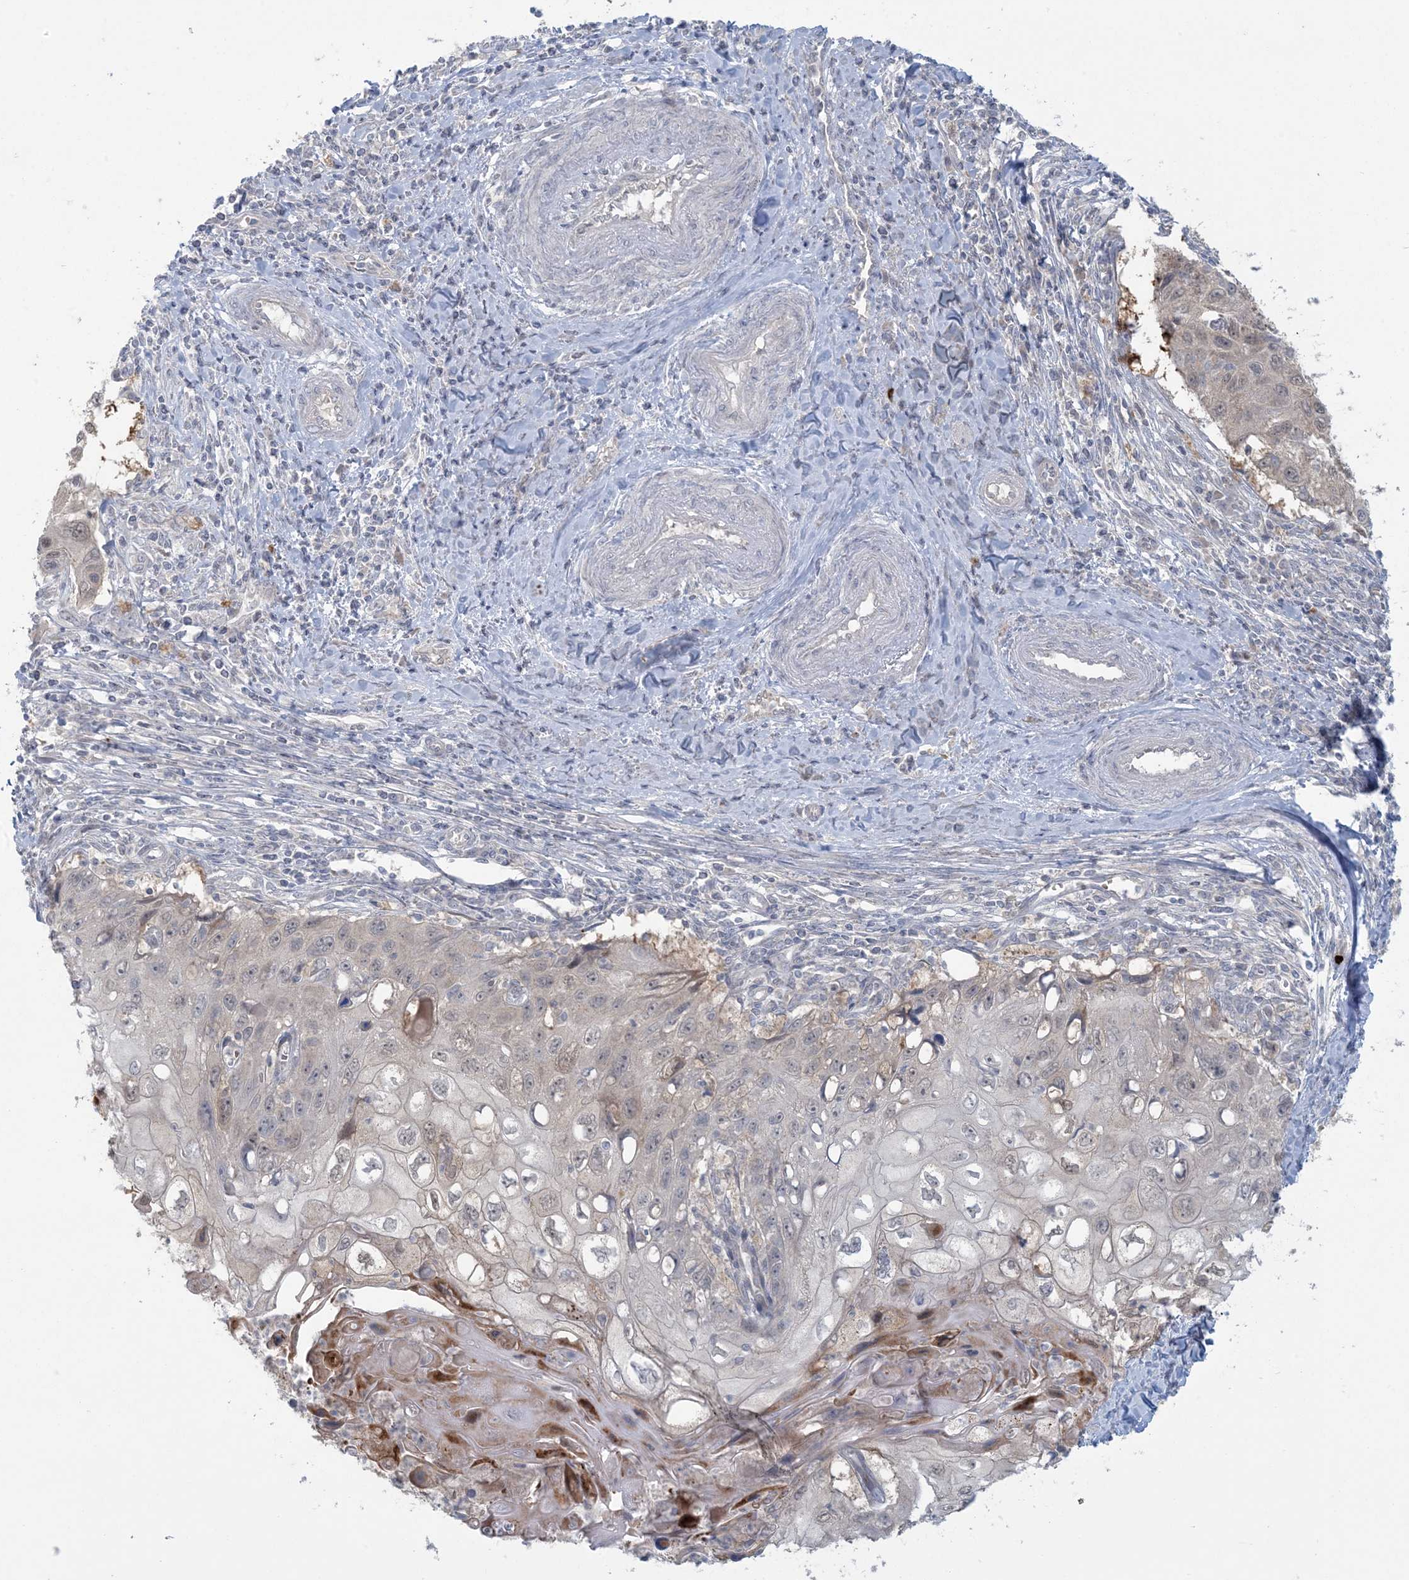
{"staining": {"intensity": "weak", "quantity": "25%-75%", "location": "cytoplasmic/membranous,nuclear"}, "tissue": "cervical cancer", "cell_type": "Tumor cells", "image_type": "cancer", "snomed": [{"axis": "morphology", "description": "Squamous cell carcinoma, NOS"}, {"axis": "topography", "description": "Cervix"}], "caption": "A micrograph of human cervical cancer (squamous cell carcinoma) stained for a protein reveals weak cytoplasmic/membranous and nuclear brown staining in tumor cells.", "gene": "NRBP2", "patient": {"sex": "female", "age": 70}}